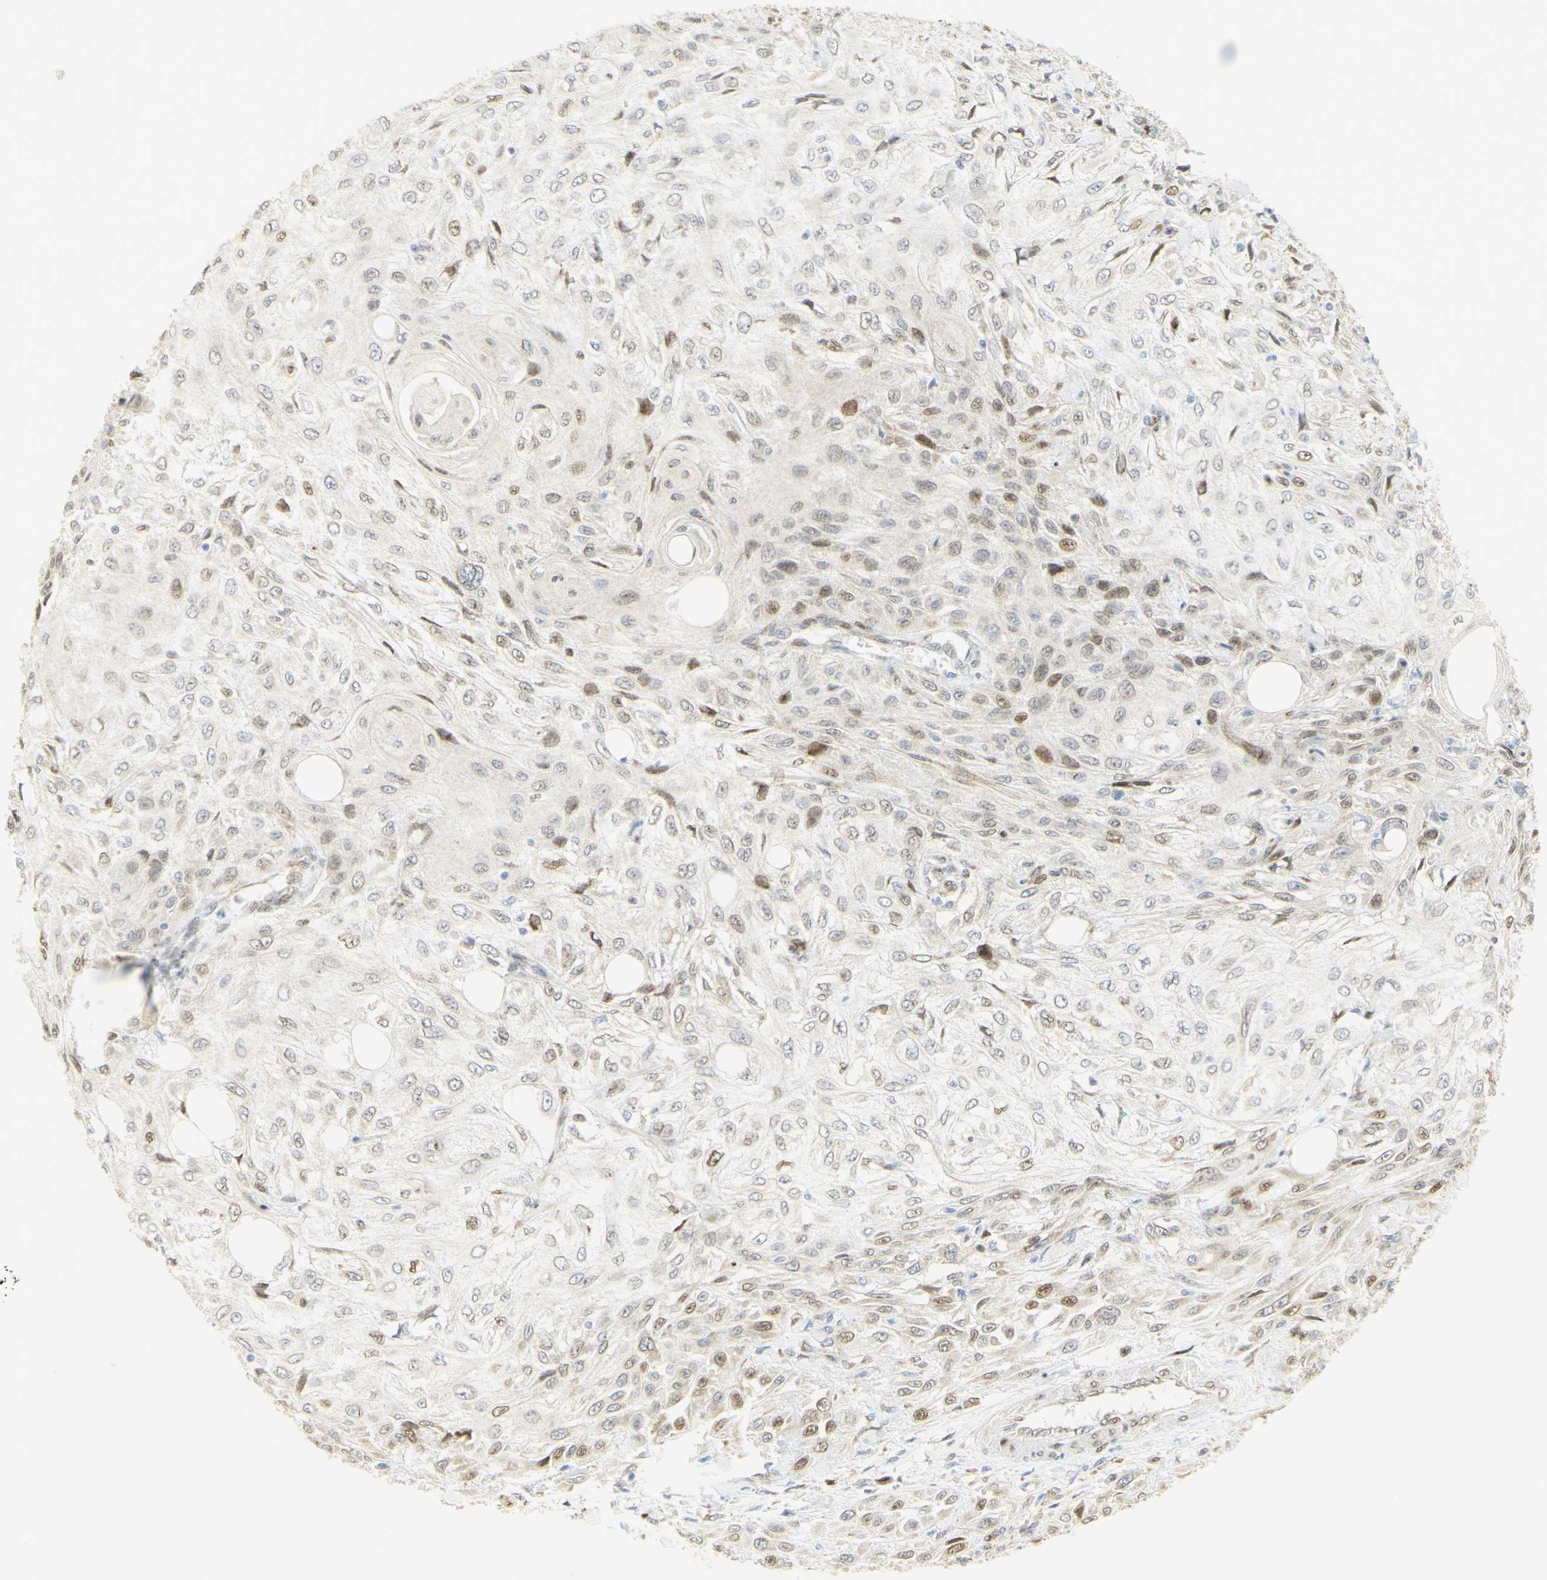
{"staining": {"intensity": "moderate", "quantity": "<25%", "location": "nuclear"}, "tissue": "skin cancer", "cell_type": "Tumor cells", "image_type": "cancer", "snomed": [{"axis": "morphology", "description": "Squamous cell carcinoma, NOS"}, {"axis": "topography", "description": "Skin"}], "caption": "Human skin cancer stained for a protein (brown) demonstrates moderate nuclear positive positivity in about <25% of tumor cells.", "gene": "E2F1", "patient": {"sex": "male", "age": 75}}